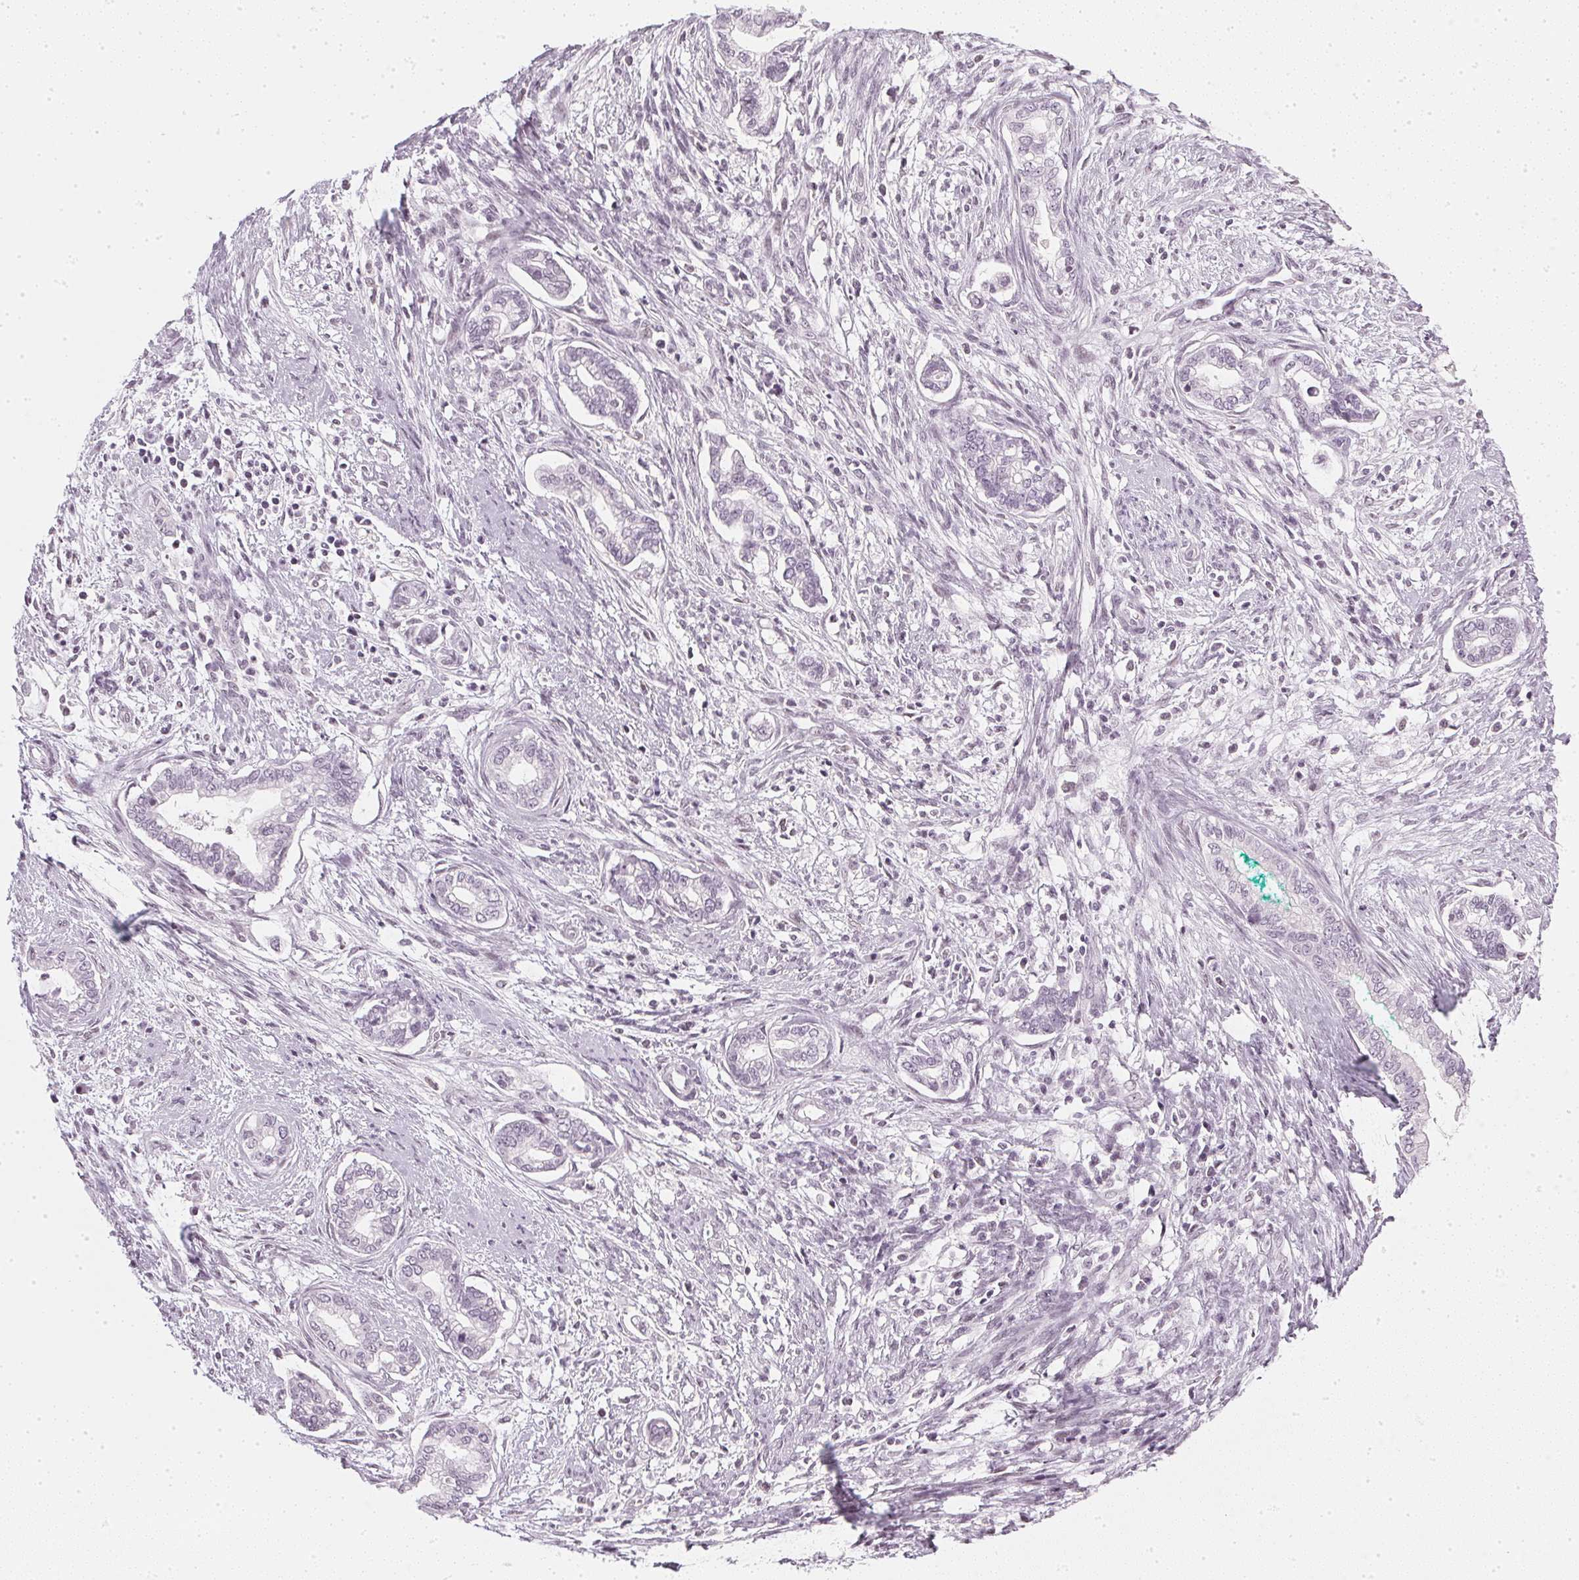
{"staining": {"intensity": "negative", "quantity": "none", "location": "none"}, "tissue": "cervical cancer", "cell_type": "Tumor cells", "image_type": "cancer", "snomed": [{"axis": "morphology", "description": "Adenocarcinoma, NOS"}, {"axis": "topography", "description": "Cervix"}], "caption": "Immunohistochemical staining of cervical adenocarcinoma shows no significant positivity in tumor cells.", "gene": "DNAJC6", "patient": {"sex": "female", "age": 62}}